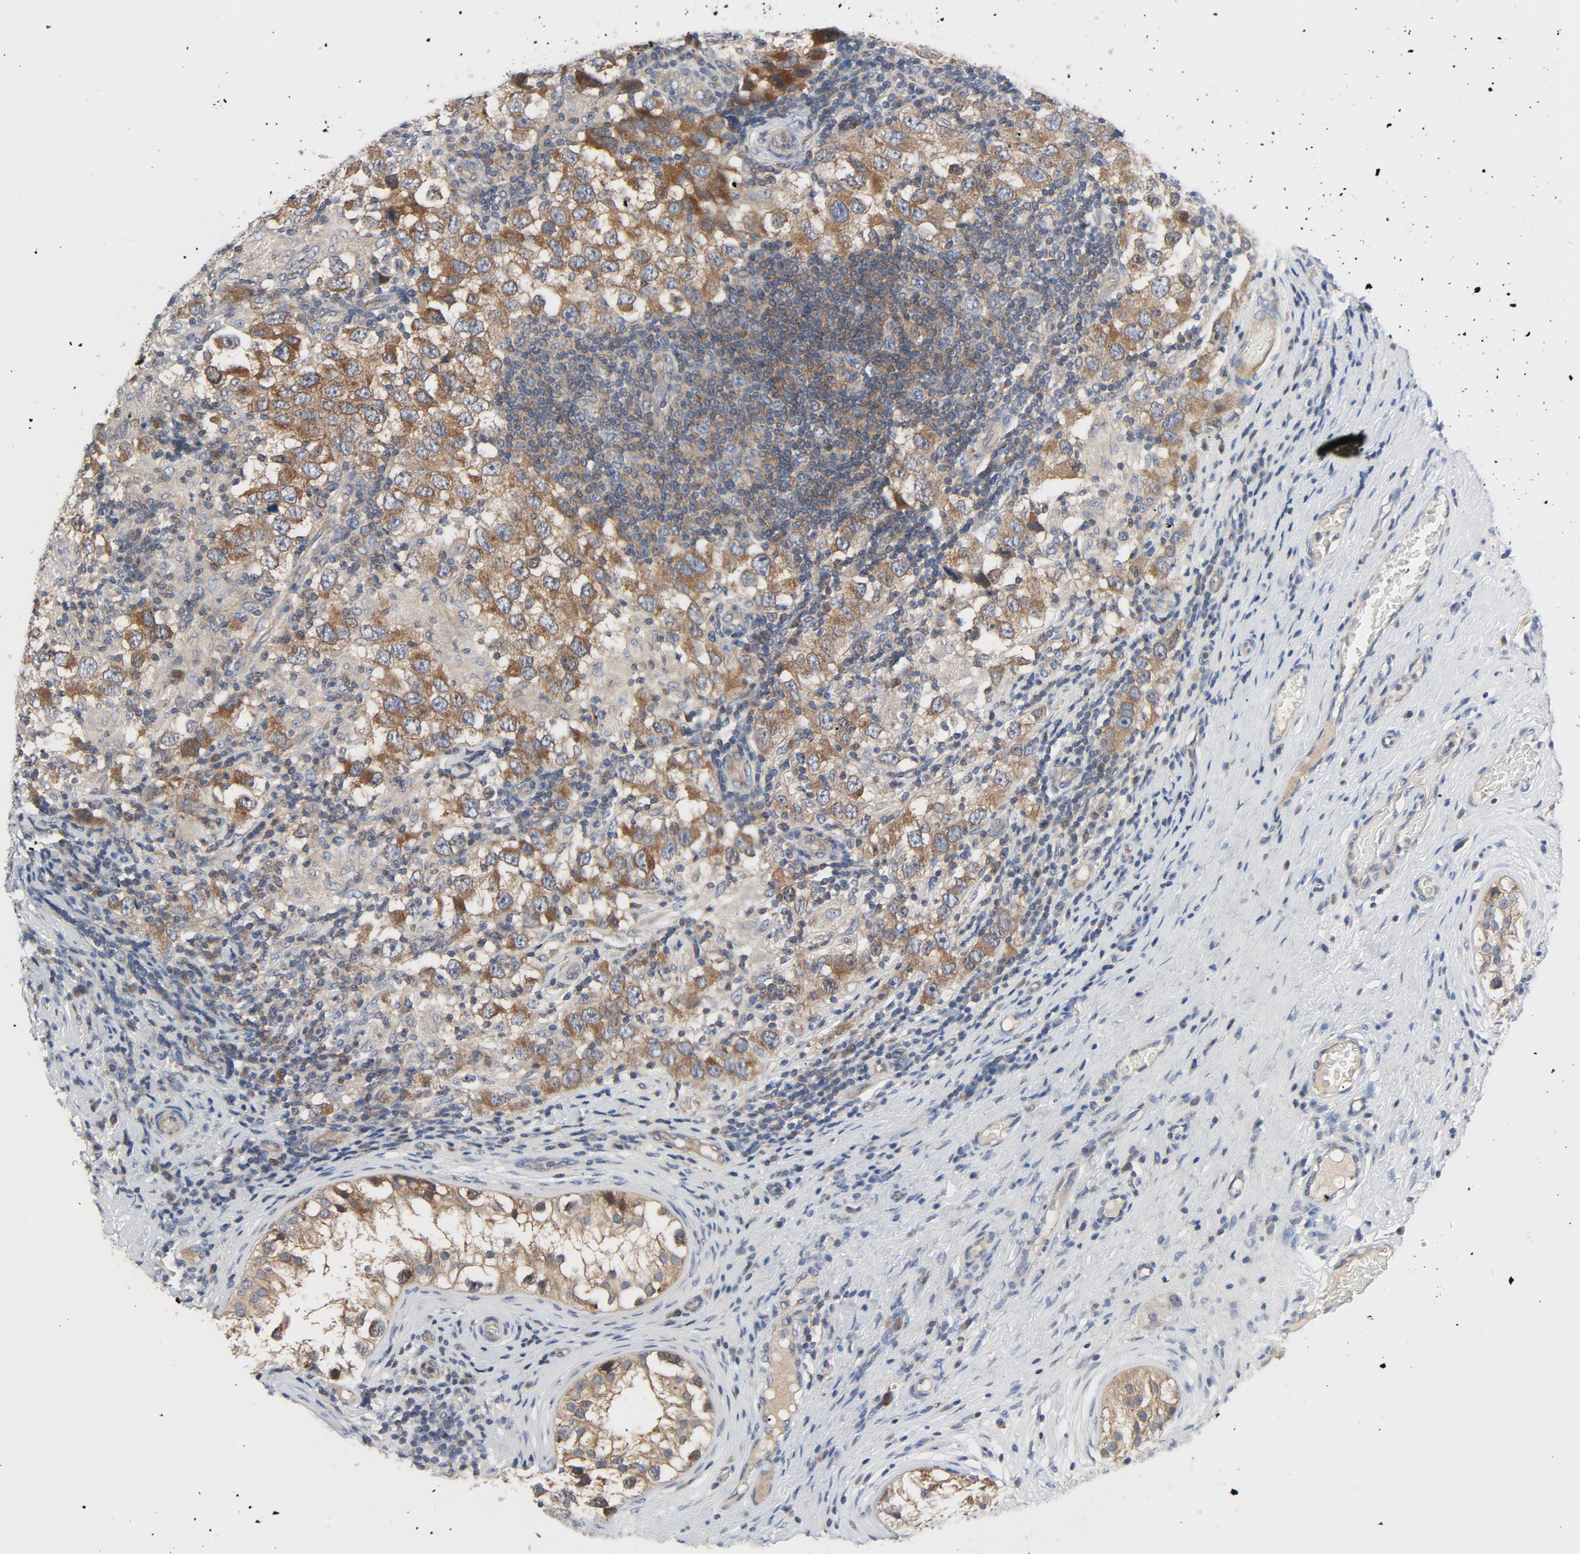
{"staining": {"intensity": "moderate", "quantity": ">75%", "location": "cytoplasmic/membranous"}, "tissue": "testis cancer", "cell_type": "Tumor cells", "image_type": "cancer", "snomed": [{"axis": "morphology", "description": "Carcinoma, Embryonal, NOS"}, {"axis": "topography", "description": "Testis"}], "caption": "IHC of human embryonal carcinoma (testis) displays medium levels of moderate cytoplasmic/membranous positivity in about >75% of tumor cells. (DAB (3,3'-diaminobenzidine) IHC, brown staining for protein, blue staining for nuclei).", "gene": "TSG101", "patient": {"sex": "male", "age": 21}}